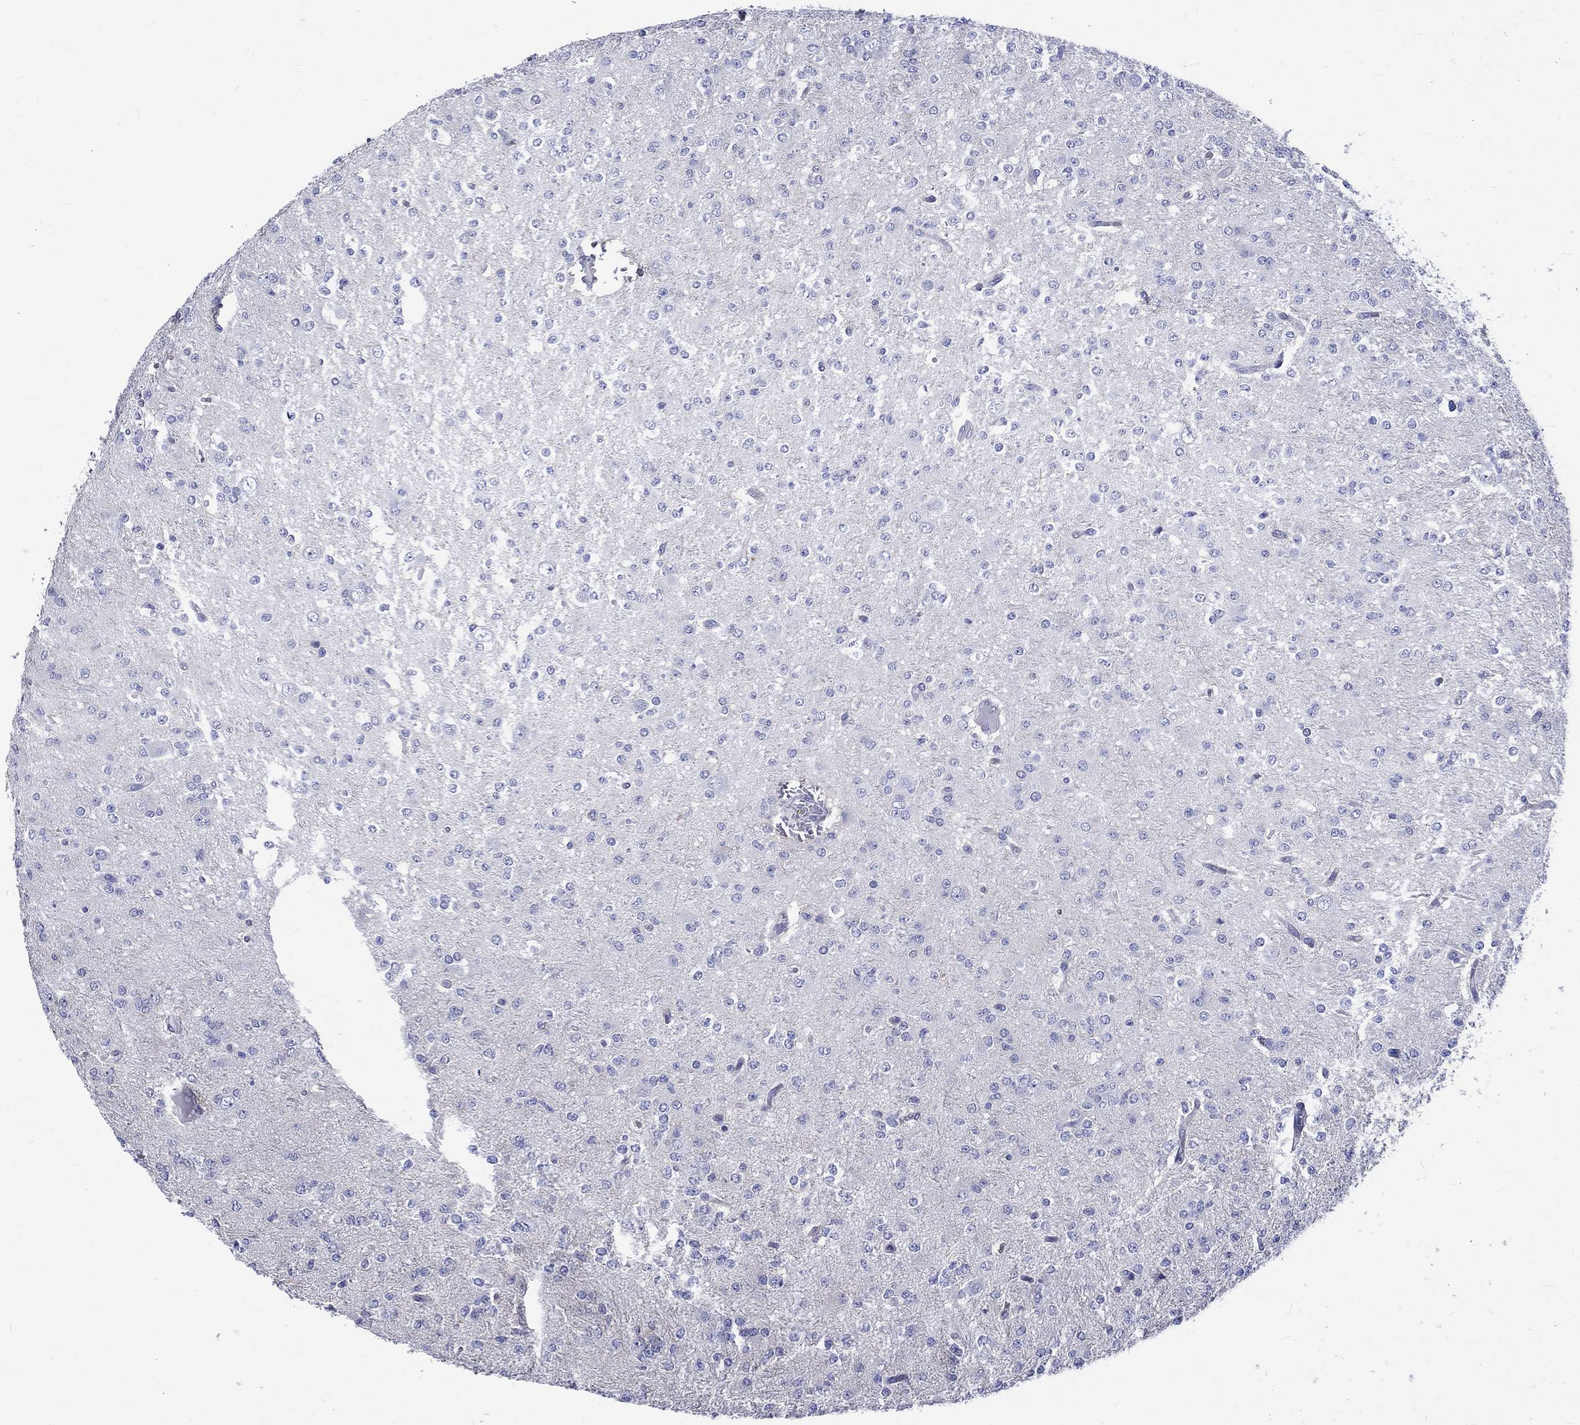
{"staining": {"intensity": "negative", "quantity": "none", "location": "none"}, "tissue": "glioma", "cell_type": "Tumor cells", "image_type": "cancer", "snomed": [{"axis": "morphology", "description": "Glioma, malignant, Low grade"}, {"axis": "topography", "description": "Brain"}], "caption": "Human glioma stained for a protein using immunohistochemistry displays no positivity in tumor cells.", "gene": "SH2D7", "patient": {"sex": "male", "age": 27}}